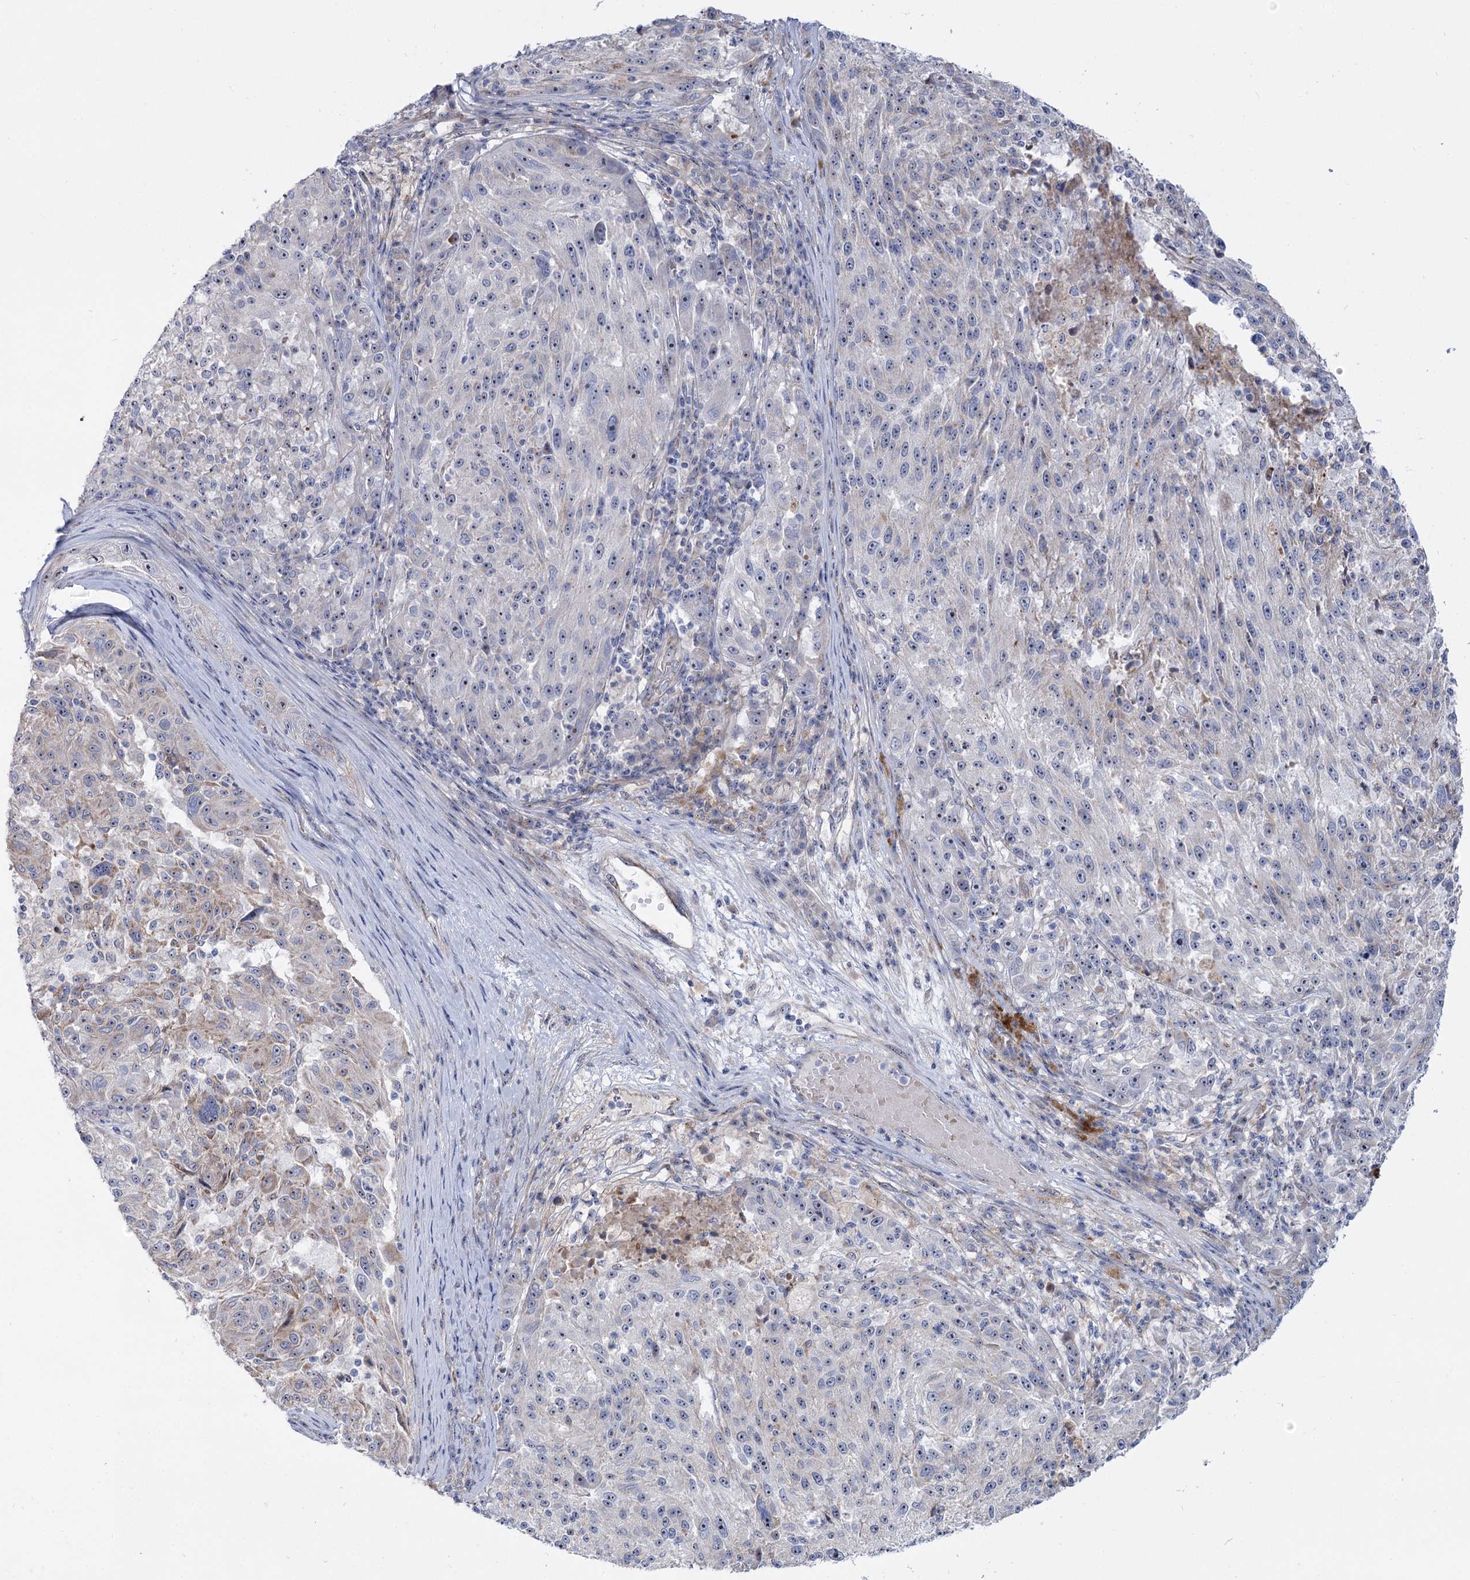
{"staining": {"intensity": "weak", "quantity": "<25%", "location": "cytoplasmic/membranous"}, "tissue": "melanoma", "cell_type": "Tumor cells", "image_type": "cancer", "snomed": [{"axis": "morphology", "description": "Malignant melanoma, NOS"}, {"axis": "topography", "description": "Skin"}], "caption": "Protein analysis of malignant melanoma displays no significant staining in tumor cells.", "gene": "SUOX", "patient": {"sex": "male", "age": 53}}